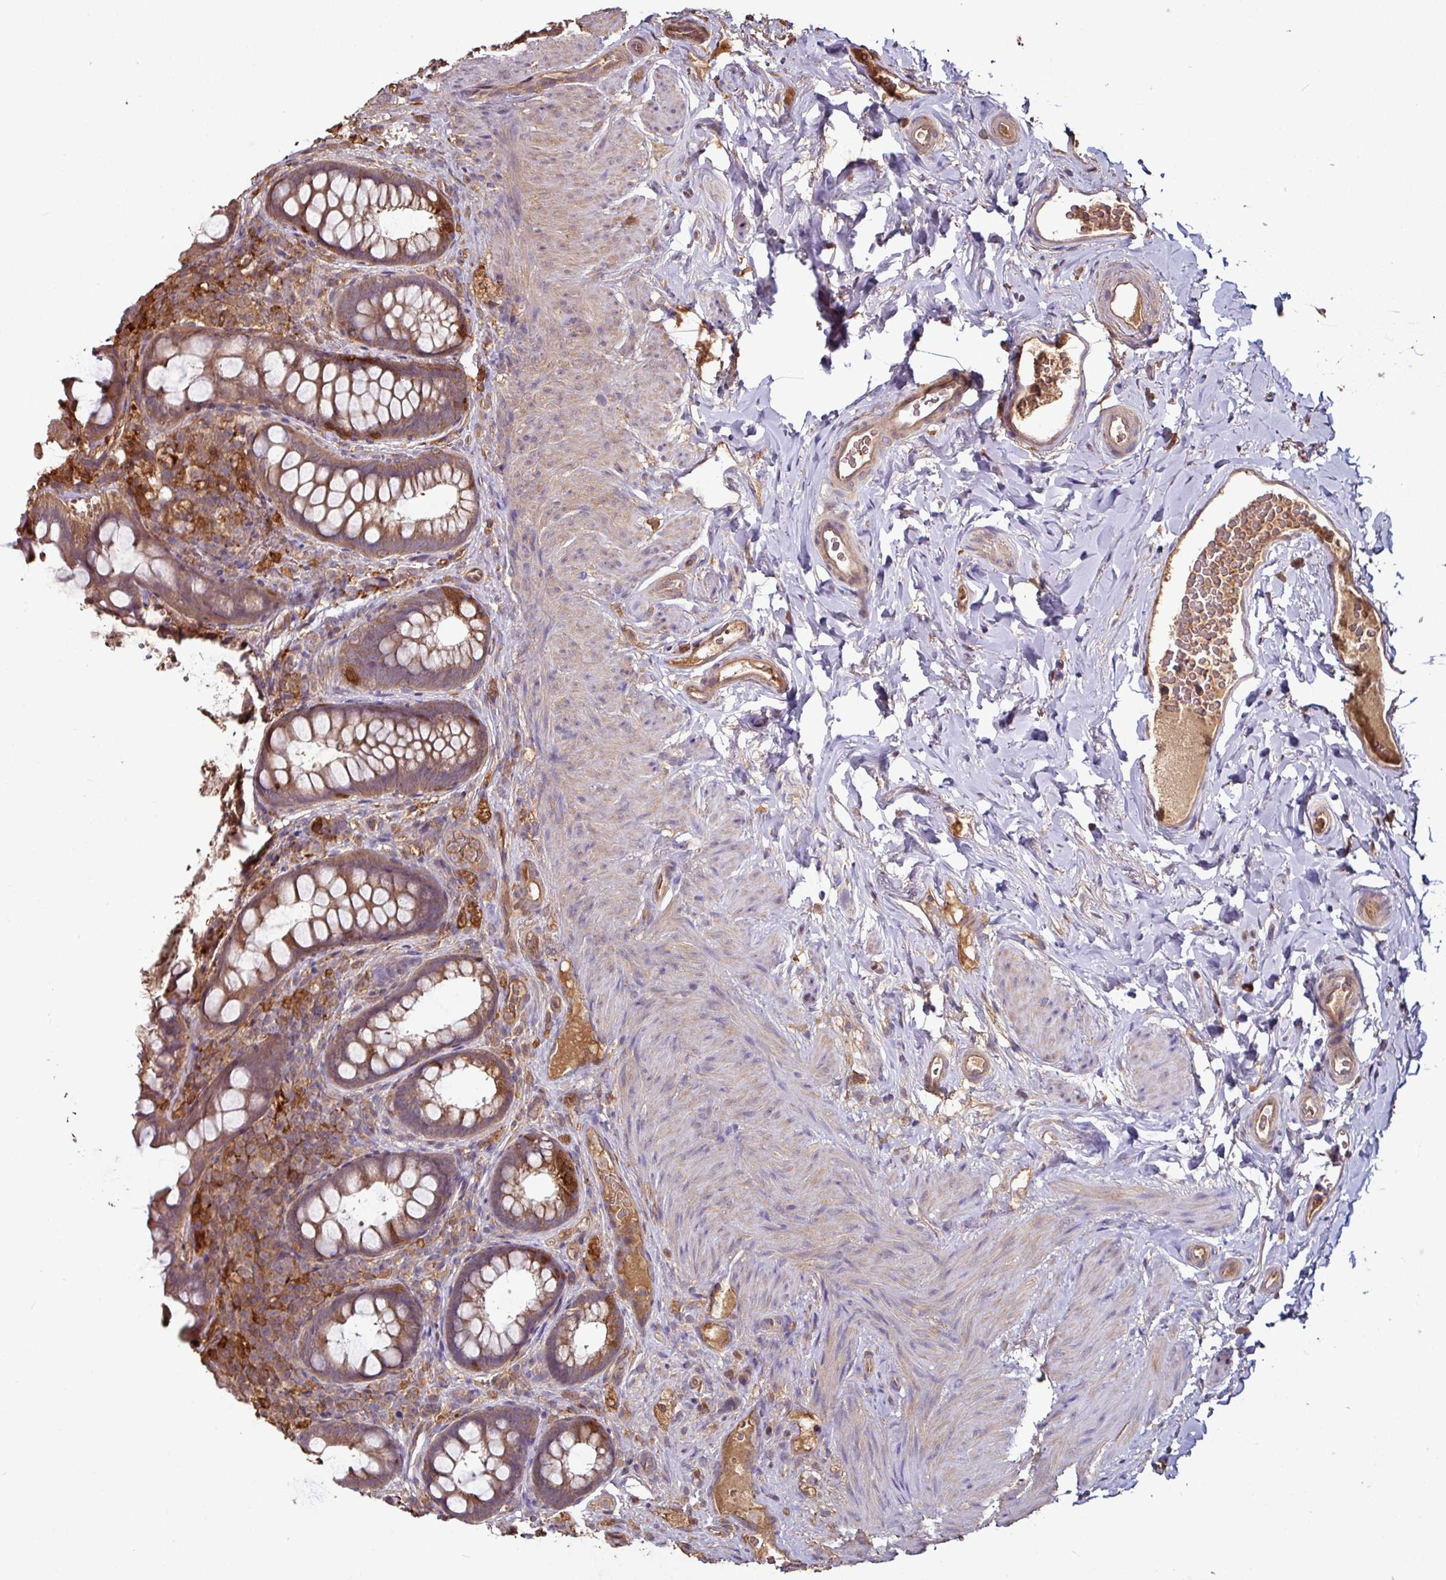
{"staining": {"intensity": "moderate", "quantity": ">75%", "location": "cytoplasmic/membranous"}, "tissue": "rectum", "cell_type": "Glandular cells", "image_type": "normal", "snomed": [{"axis": "morphology", "description": "Normal tissue, NOS"}, {"axis": "topography", "description": "Rectum"}, {"axis": "topography", "description": "Peripheral nerve tissue"}], "caption": "An immunohistochemistry image of benign tissue is shown. Protein staining in brown shows moderate cytoplasmic/membranous positivity in rectum within glandular cells.", "gene": "GNPDA1", "patient": {"sex": "female", "age": 69}}